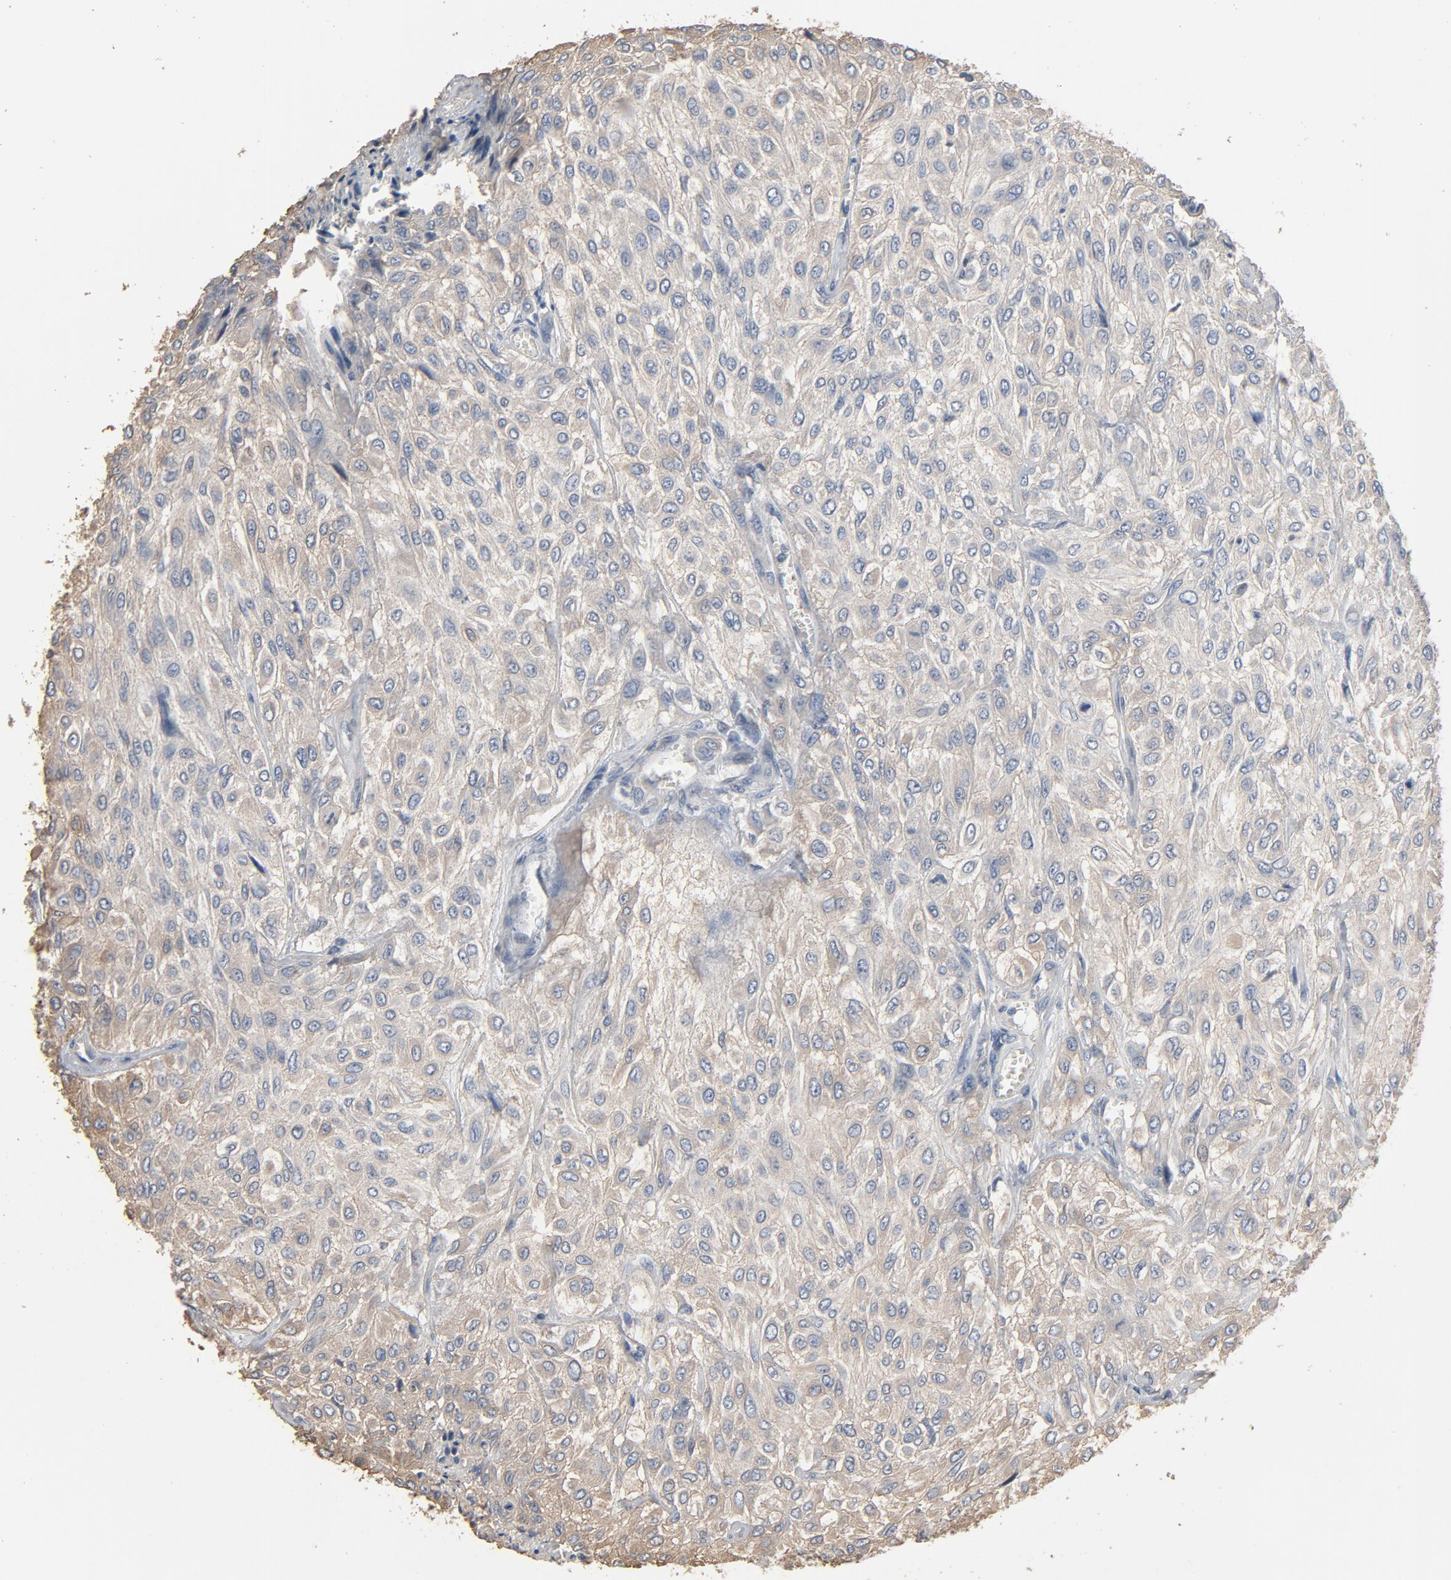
{"staining": {"intensity": "weak", "quantity": ">75%", "location": "cytoplasmic/membranous"}, "tissue": "urothelial cancer", "cell_type": "Tumor cells", "image_type": "cancer", "snomed": [{"axis": "morphology", "description": "Urothelial carcinoma, High grade"}, {"axis": "topography", "description": "Urinary bladder"}], "caption": "A micrograph of urothelial cancer stained for a protein displays weak cytoplasmic/membranous brown staining in tumor cells.", "gene": "SOX6", "patient": {"sex": "male", "age": 57}}